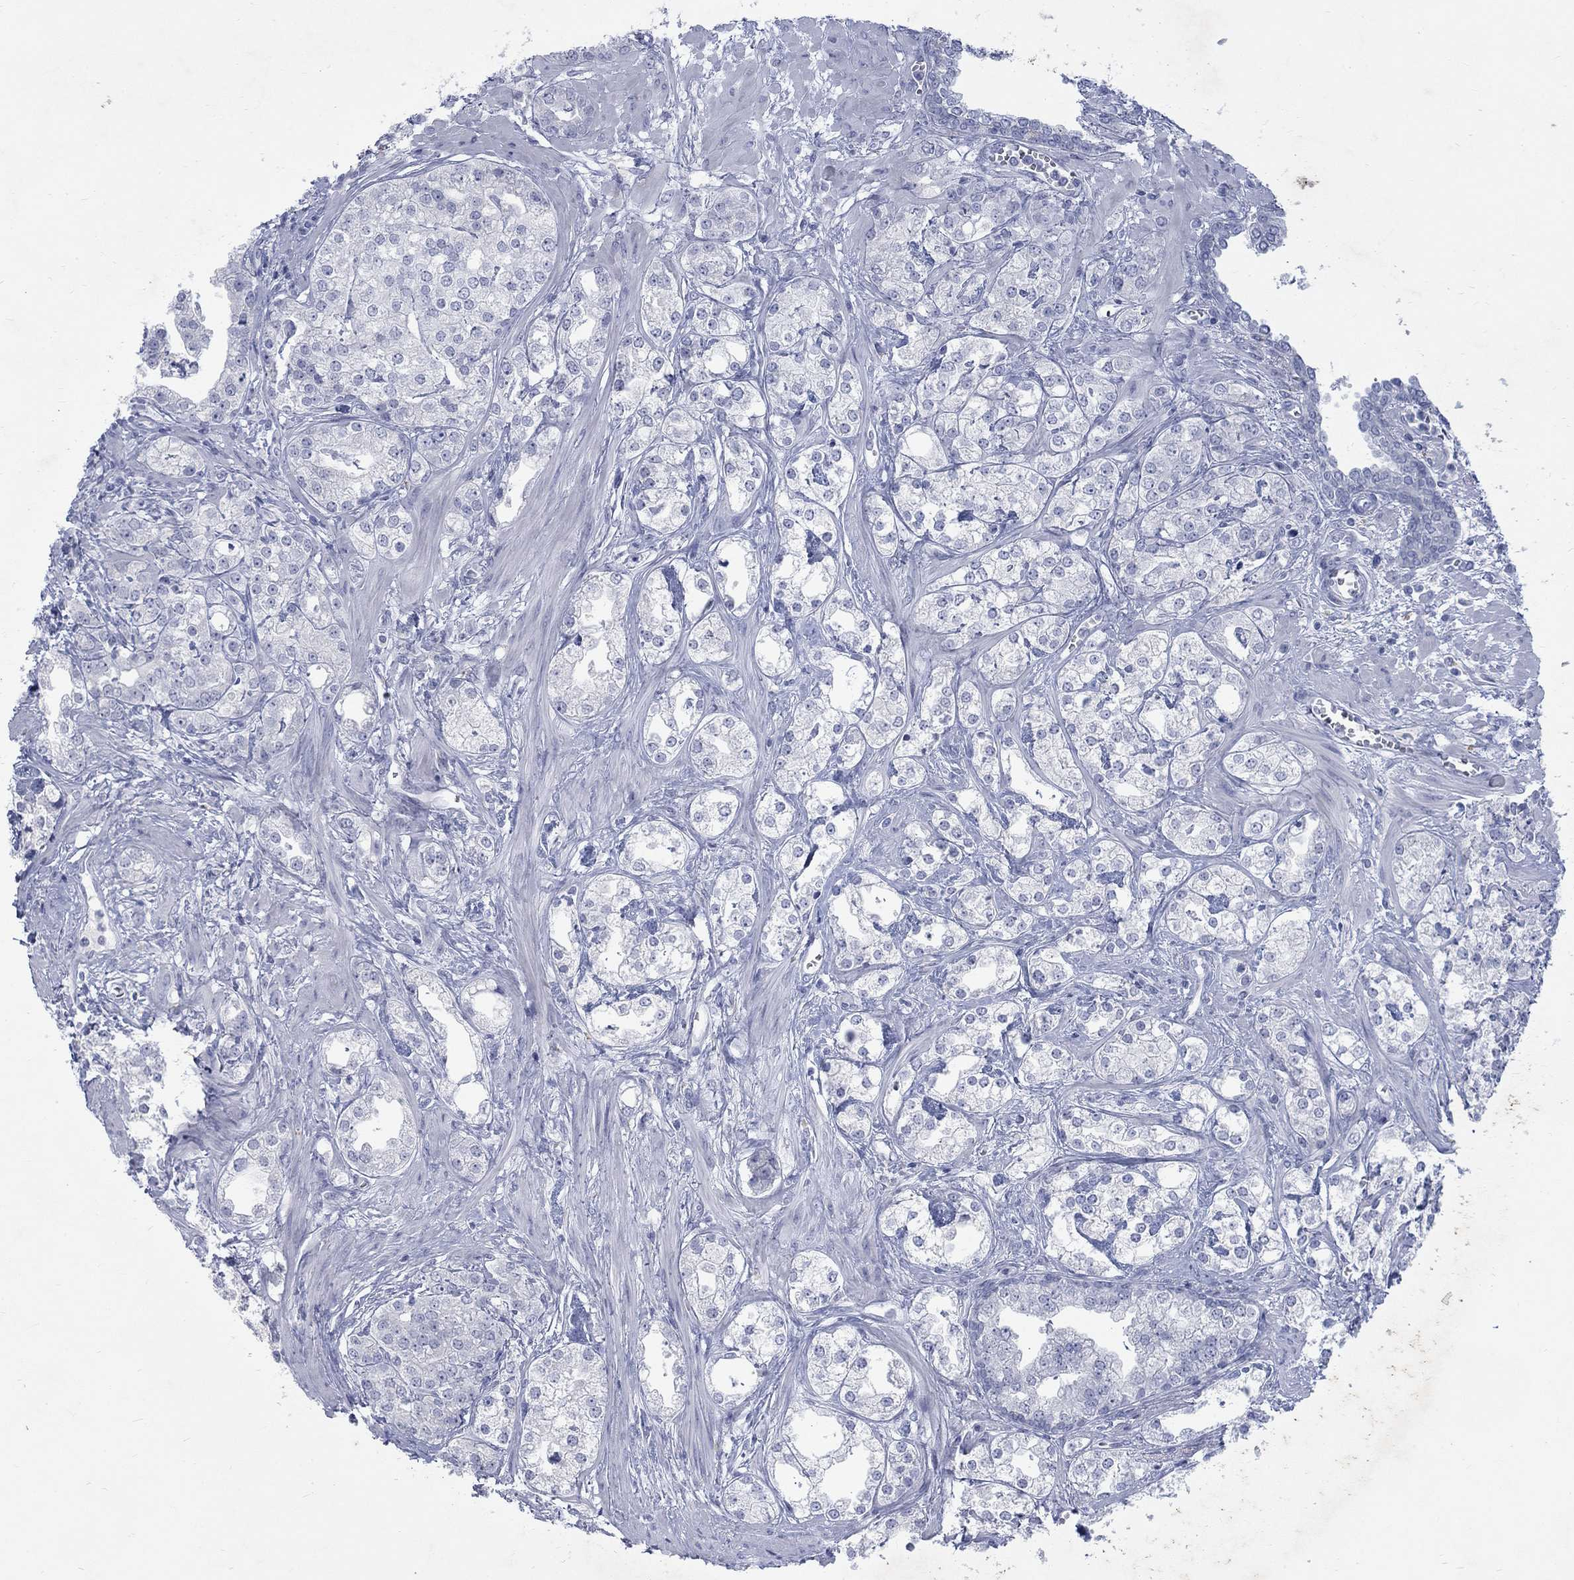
{"staining": {"intensity": "negative", "quantity": "none", "location": "none"}, "tissue": "prostate cancer", "cell_type": "Tumor cells", "image_type": "cancer", "snomed": [{"axis": "morphology", "description": "Adenocarcinoma, NOS"}, {"axis": "topography", "description": "Prostate and seminal vesicle, NOS"}, {"axis": "topography", "description": "Prostate"}], "caption": "Tumor cells show no significant positivity in adenocarcinoma (prostate).", "gene": "RFTN2", "patient": {"sex": "male", "age": 62}}